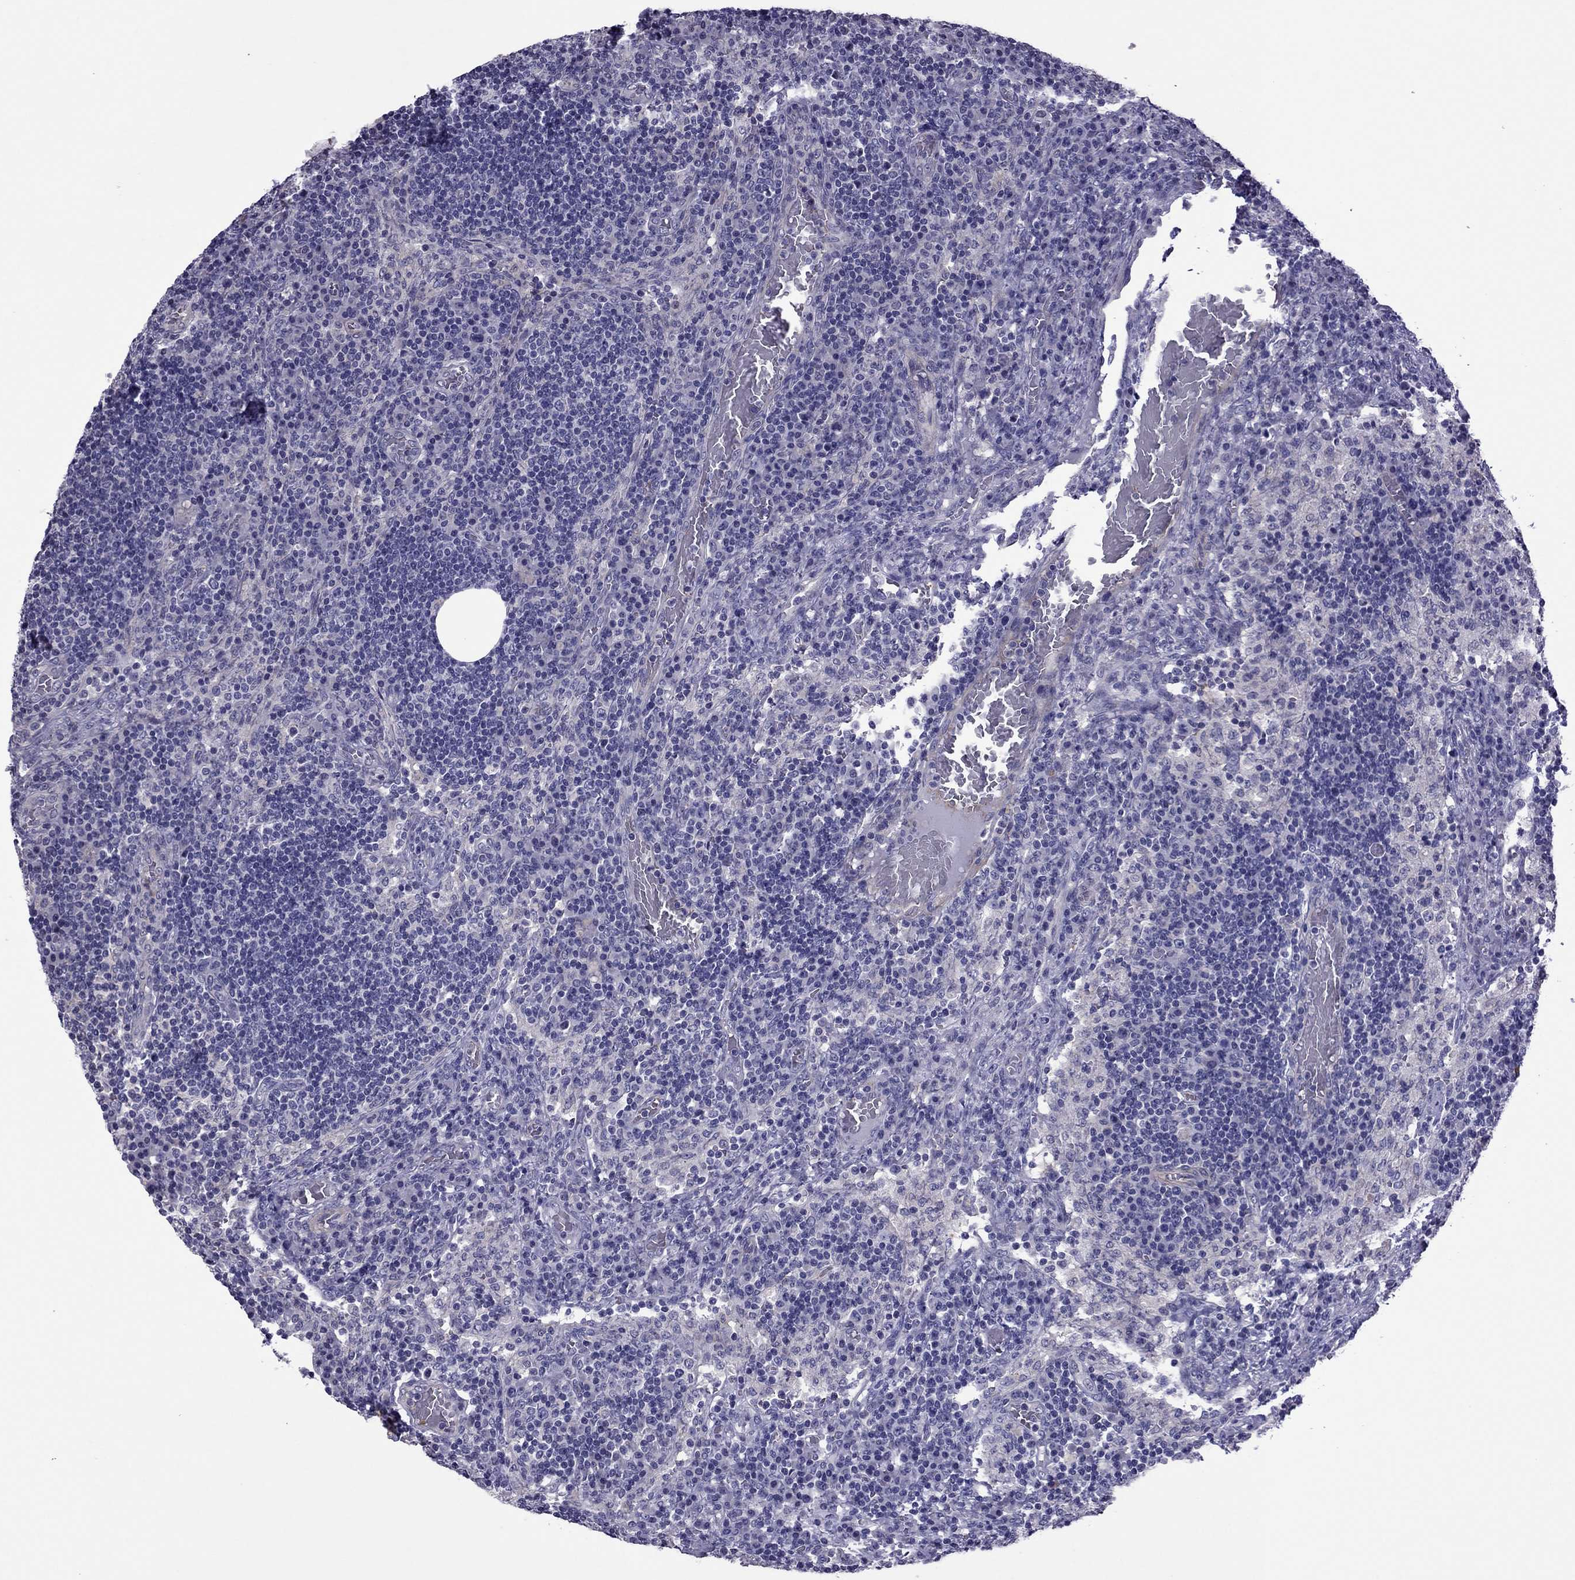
{"staining": {"intensity": "negative", "quantity": "none", "location": "none"}, "tissue": "lymph node", "cell_type": "Germinal center cells", "image_type": "normal", "snomed": [{"axis": "morphology", "description": "Normal tissue, NOS"}, {"axis": "topography", "description": "Lymph node"}], "caption": "Human lymph node stained for a protein using IHC exhibits no expression in germinal center cells.", "gene": "SLC16A8", "patient": {"sex": "male", "age": 63}}